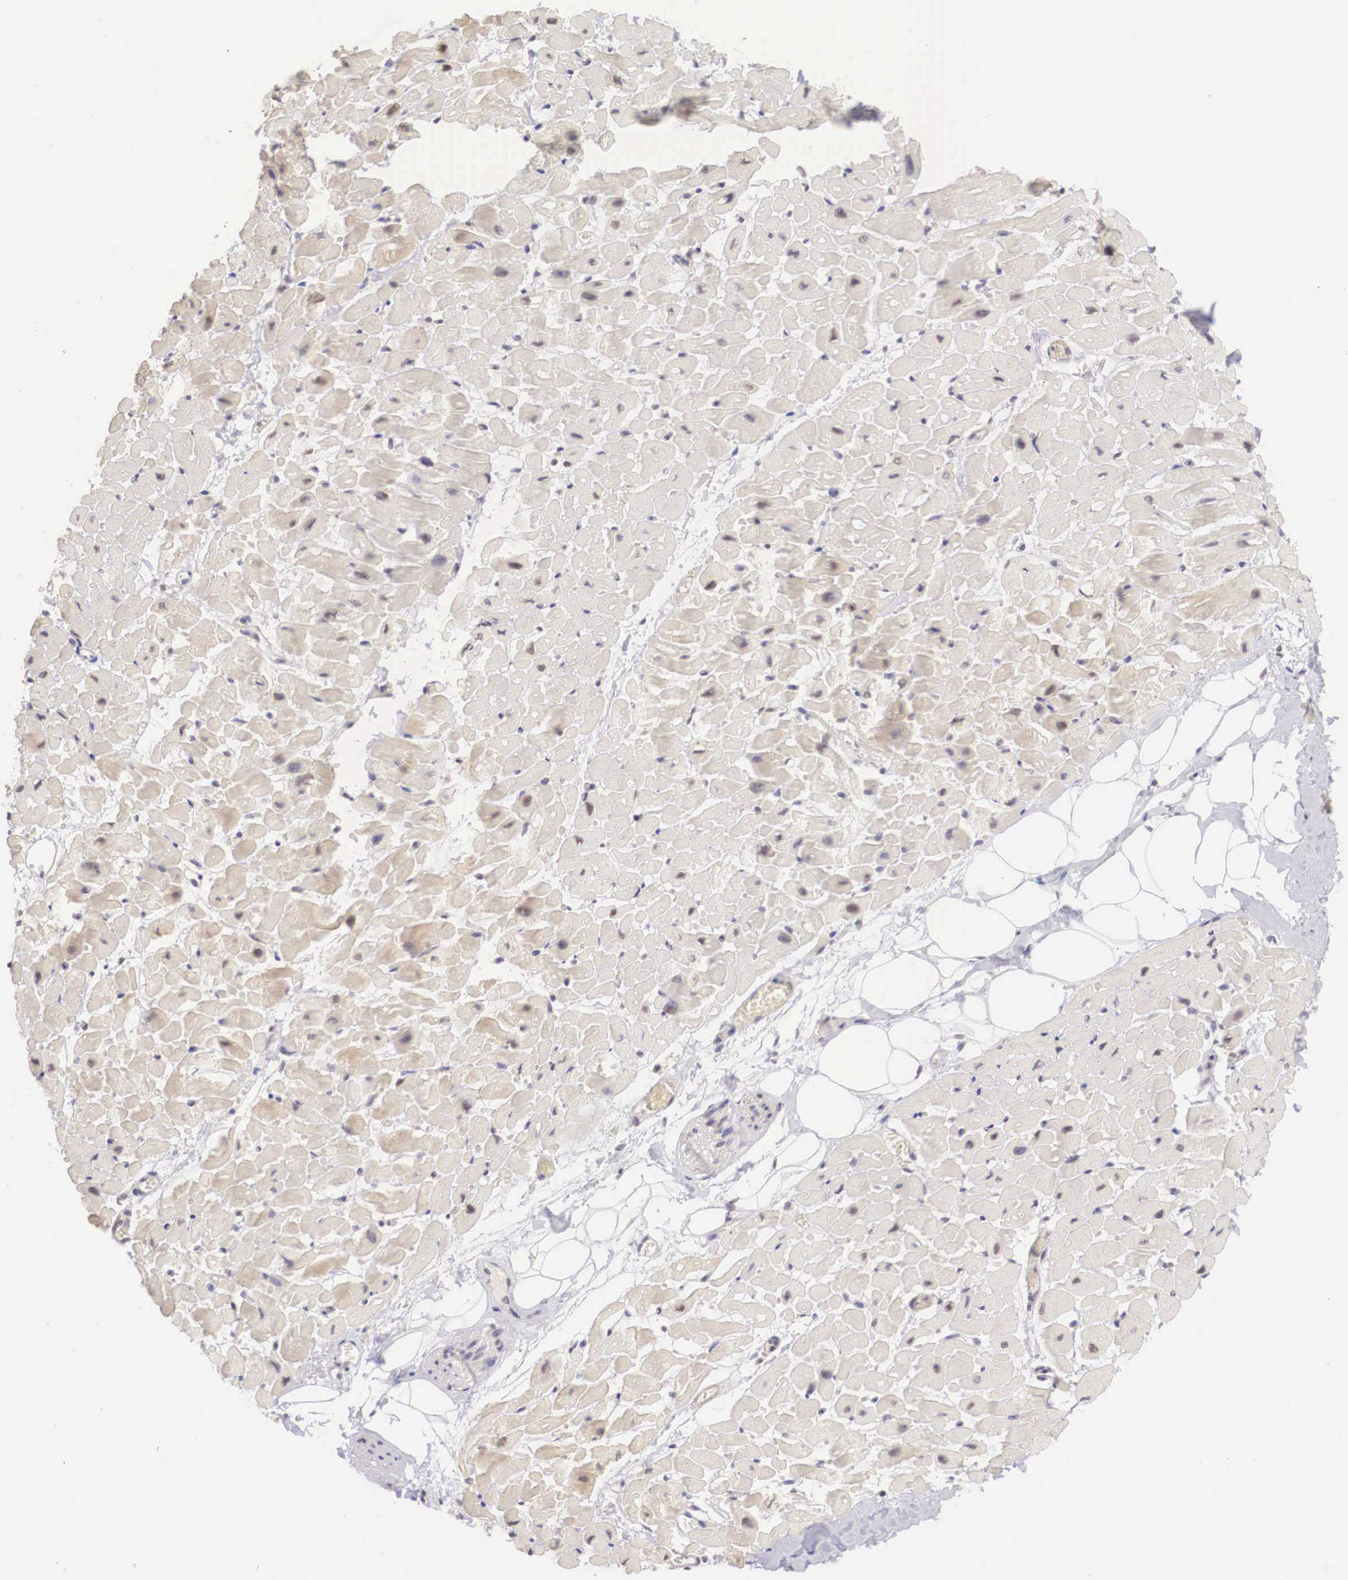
{"staining": {"intensity": "negative", "quantity": "none", "location": "none"}, "tissue": "heart muscle", "cell_type": "Cardiomyocytes", "image_type": "normal", "snomed": [{"axis": "morphology", "description": "Normal tissue, NOS"}, {"axis": "topography", "description": "Heart"}], "caption": "DAB immunohistochemical staining of unremarkable heart muscle exhibits no significant positivity in cardiomyocytes.", "gene": "ZNF275", "patient": {"sex": "male", "age": 45}}